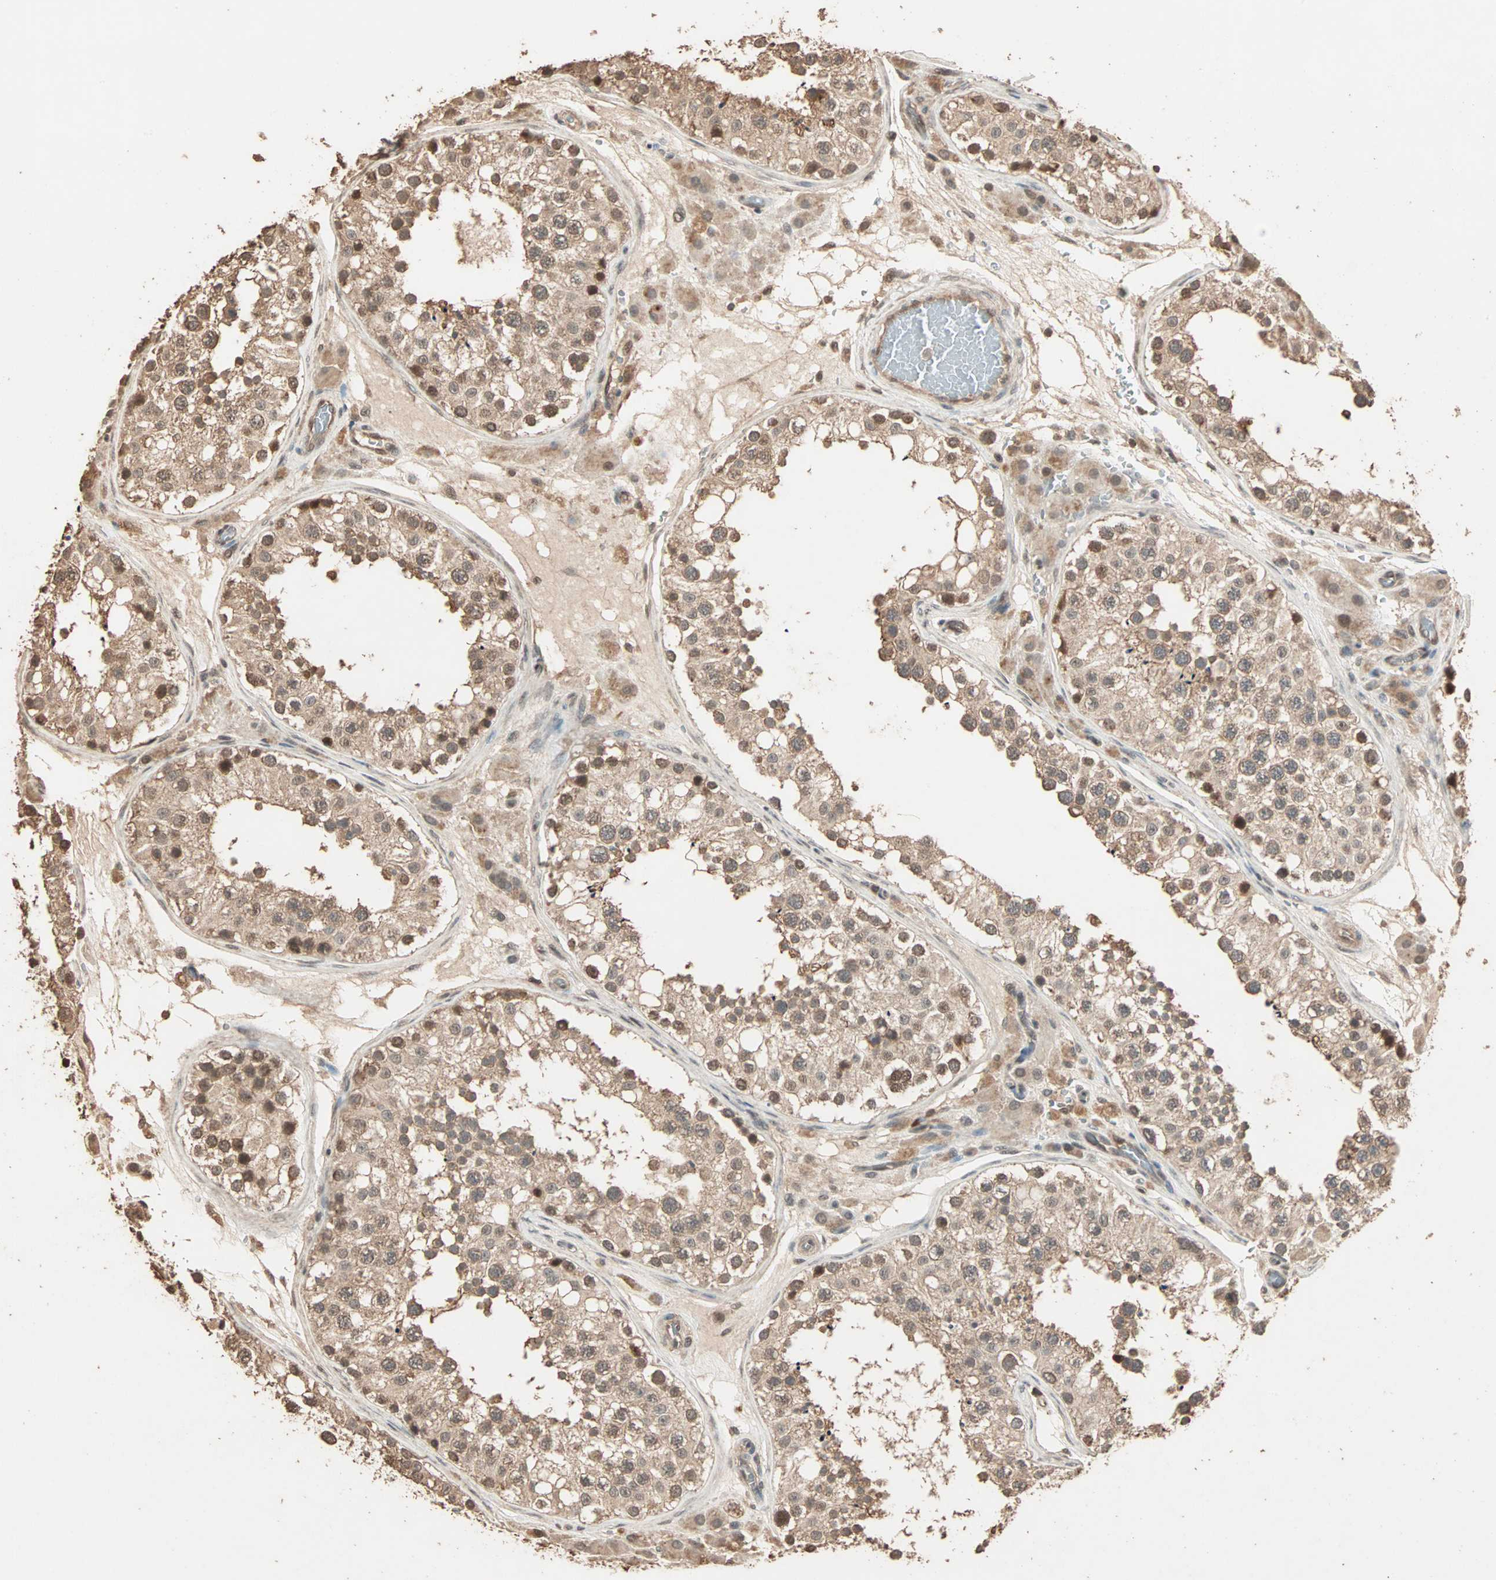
{"staining": {"intensity": "strong", "quantity": ">75%", "location": "cytoplasmic/membranous,nuclear"}, "tissue": "testis", "cell_type": "Cells in seminiferous ducts", "image_type": "normal", "snomed": [{"axis": "morphology", "description": "Normal tissue, NOS"}, {"axis": "topography", "description": "Testis"}], "caption": "Immunohistochemistry (DAB (3,3'-diaminobenzidine)) staining of normal testis shows strong cytoplasmic/membranous,nuclear protein positivity in approximately >75% of cells in seminiferous ducts.", "gene": "ZBTB33", "patient": {"sex": "male", "age": 26}}